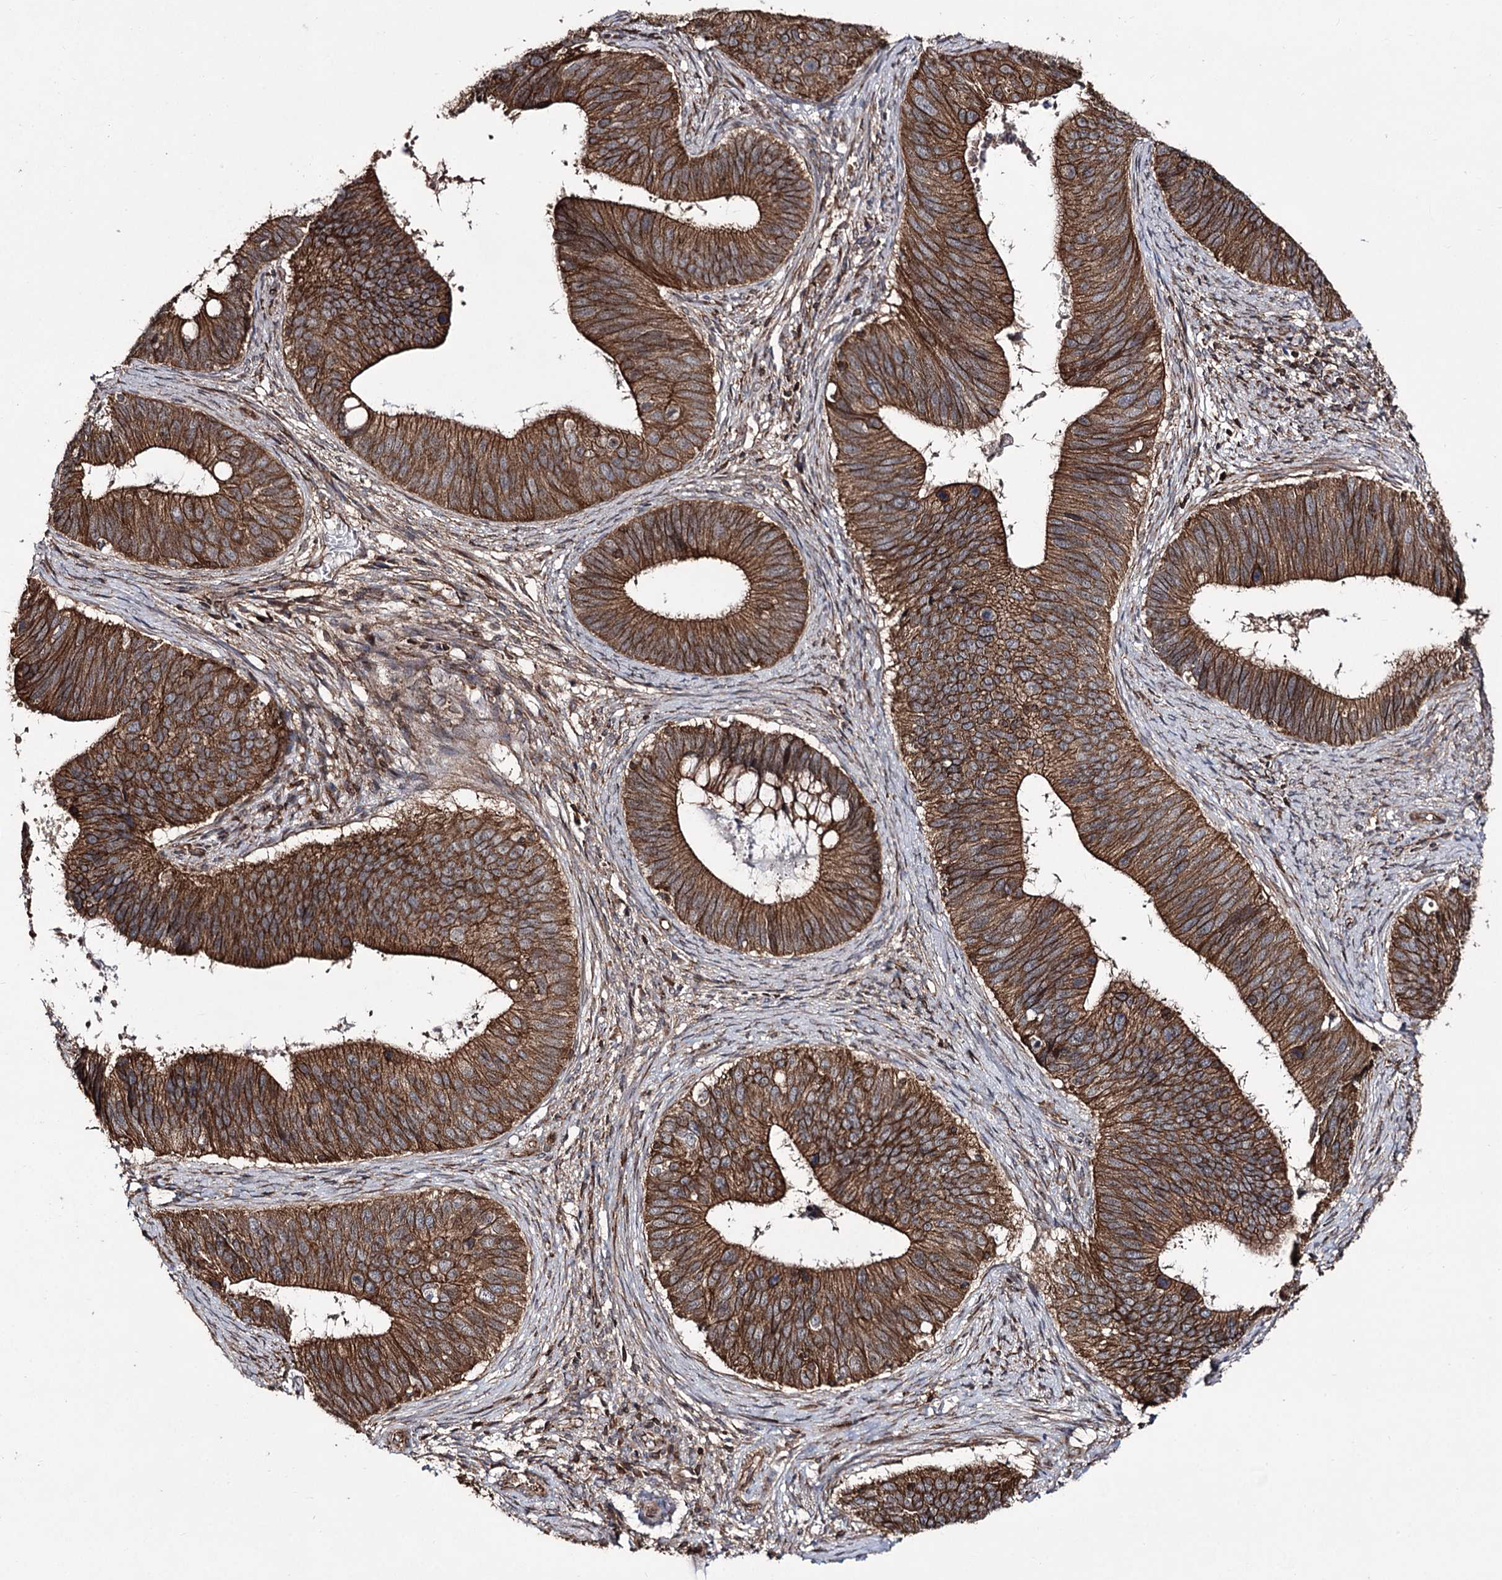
{"staining": {"intensity": "strong", "quantity": ">75%", "location": "cytoplasmic/membranous"}, "tissue": "cervical cancer", "cell_type": "Tumor cells", "image_type": "cancer", "snomed": [{"axis": "morphology", "description": "Adenocarcinoma, NOS"}, {"axis": "topography", "description": "Cervix"}], "caption": "Strong cytoplasmic/membranous staining is identified in about >75% of tumor cells in adenocarcinoma (cervical).", "gene": "DHX29", "patient": {"sex": "female", "age": 42}}